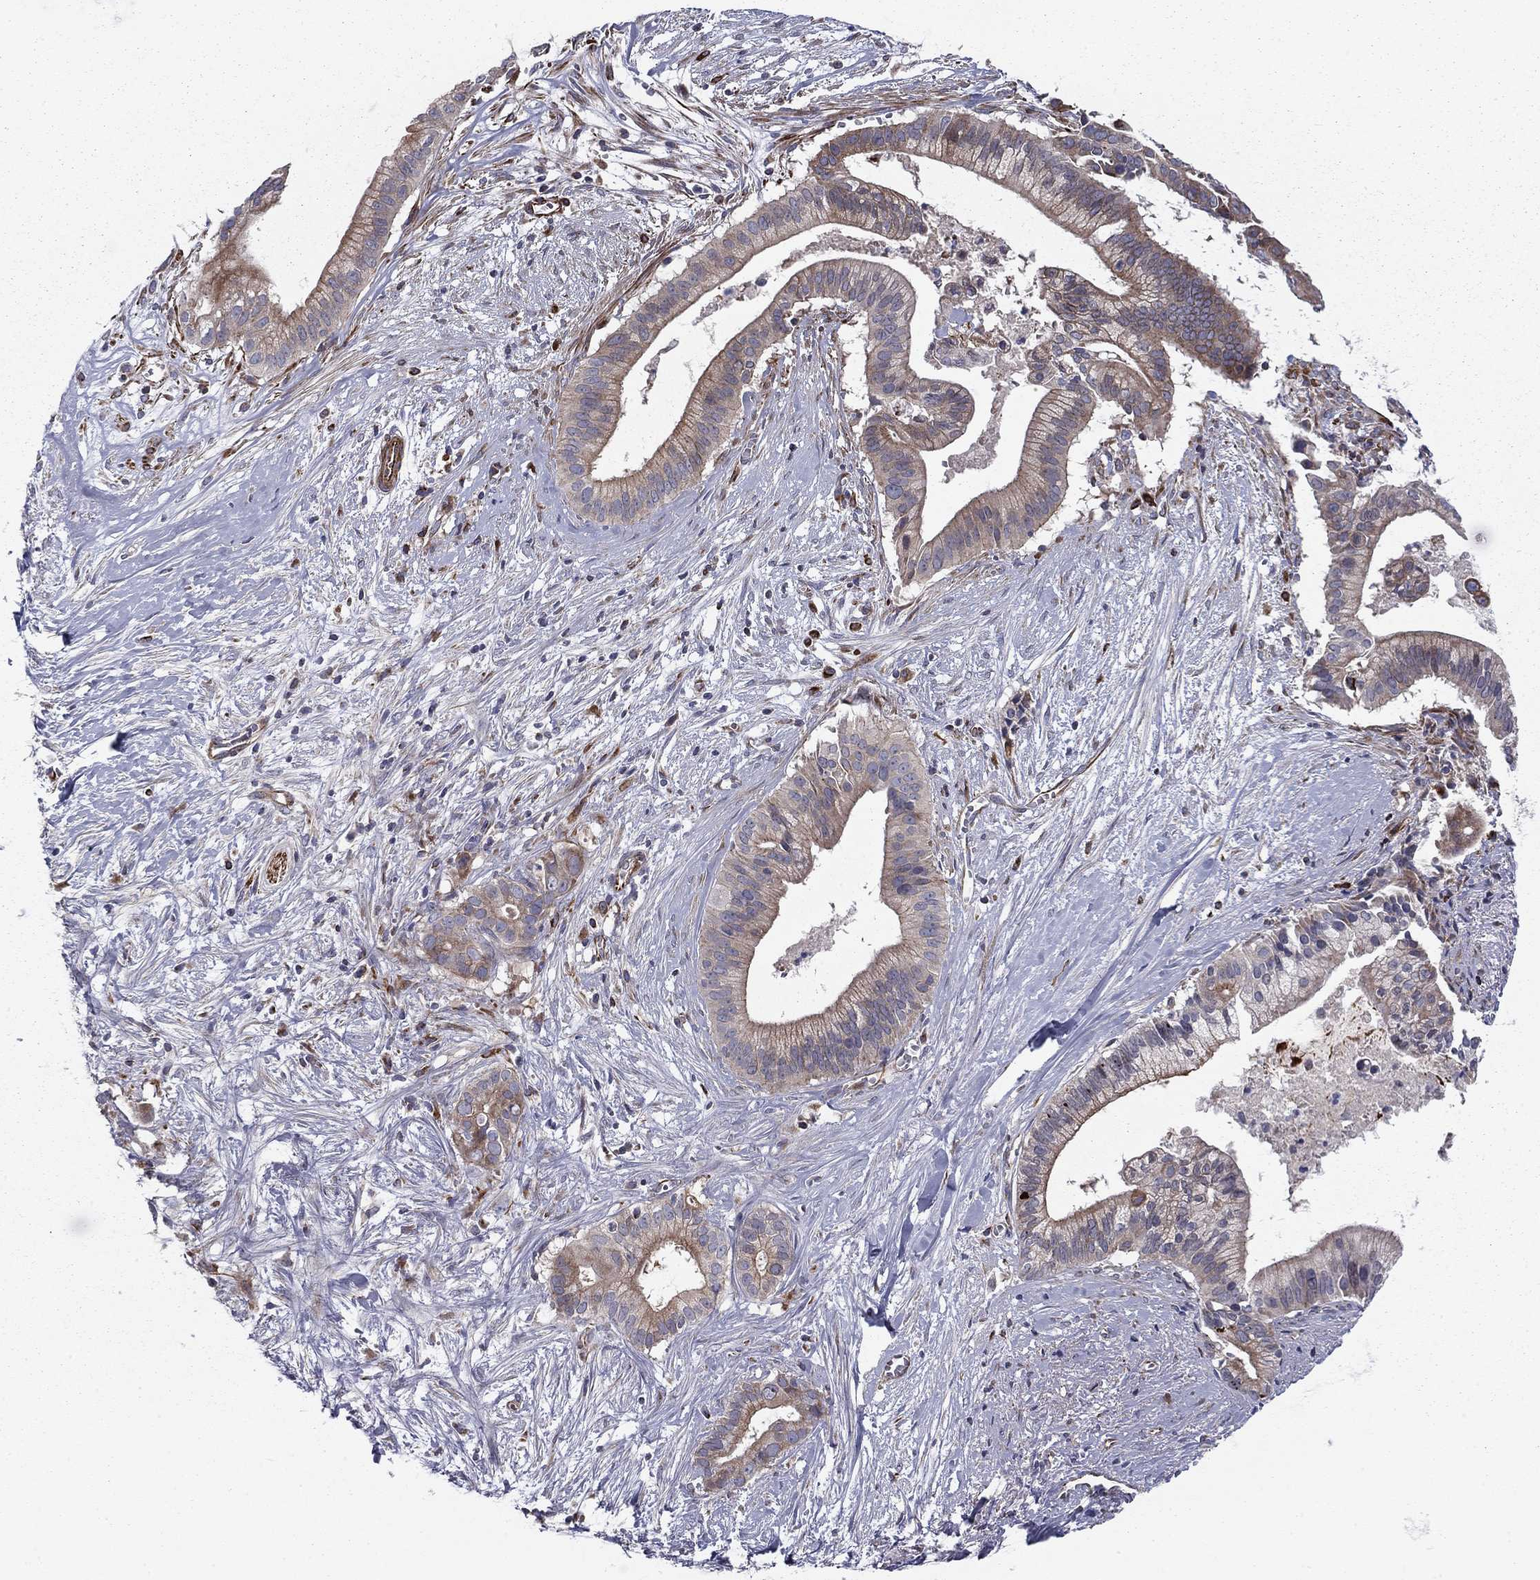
{"staining": {"intensity": "weak", "quantity": "25%-75%", "location": "cytoplasmic/membranous"}, "tissue": "pancreatic cancer", "cell_type": "Tumor cells", "image_type": "cancer", "snomed": [{"axis": "morphology", "description": "Adenocarcinoma, NOS"}, {"axis": "topography", "description": "Pancreas"}], "caption": "Human pancreatic cancer (adenocarcinoma) stained for a protein (brown) displays weak cytoplasmic/membranous positive expression in about 25%-75% of tumor cells.", "gene": "CLSTN1", "patient": {"sex": "male", "age": 61}}